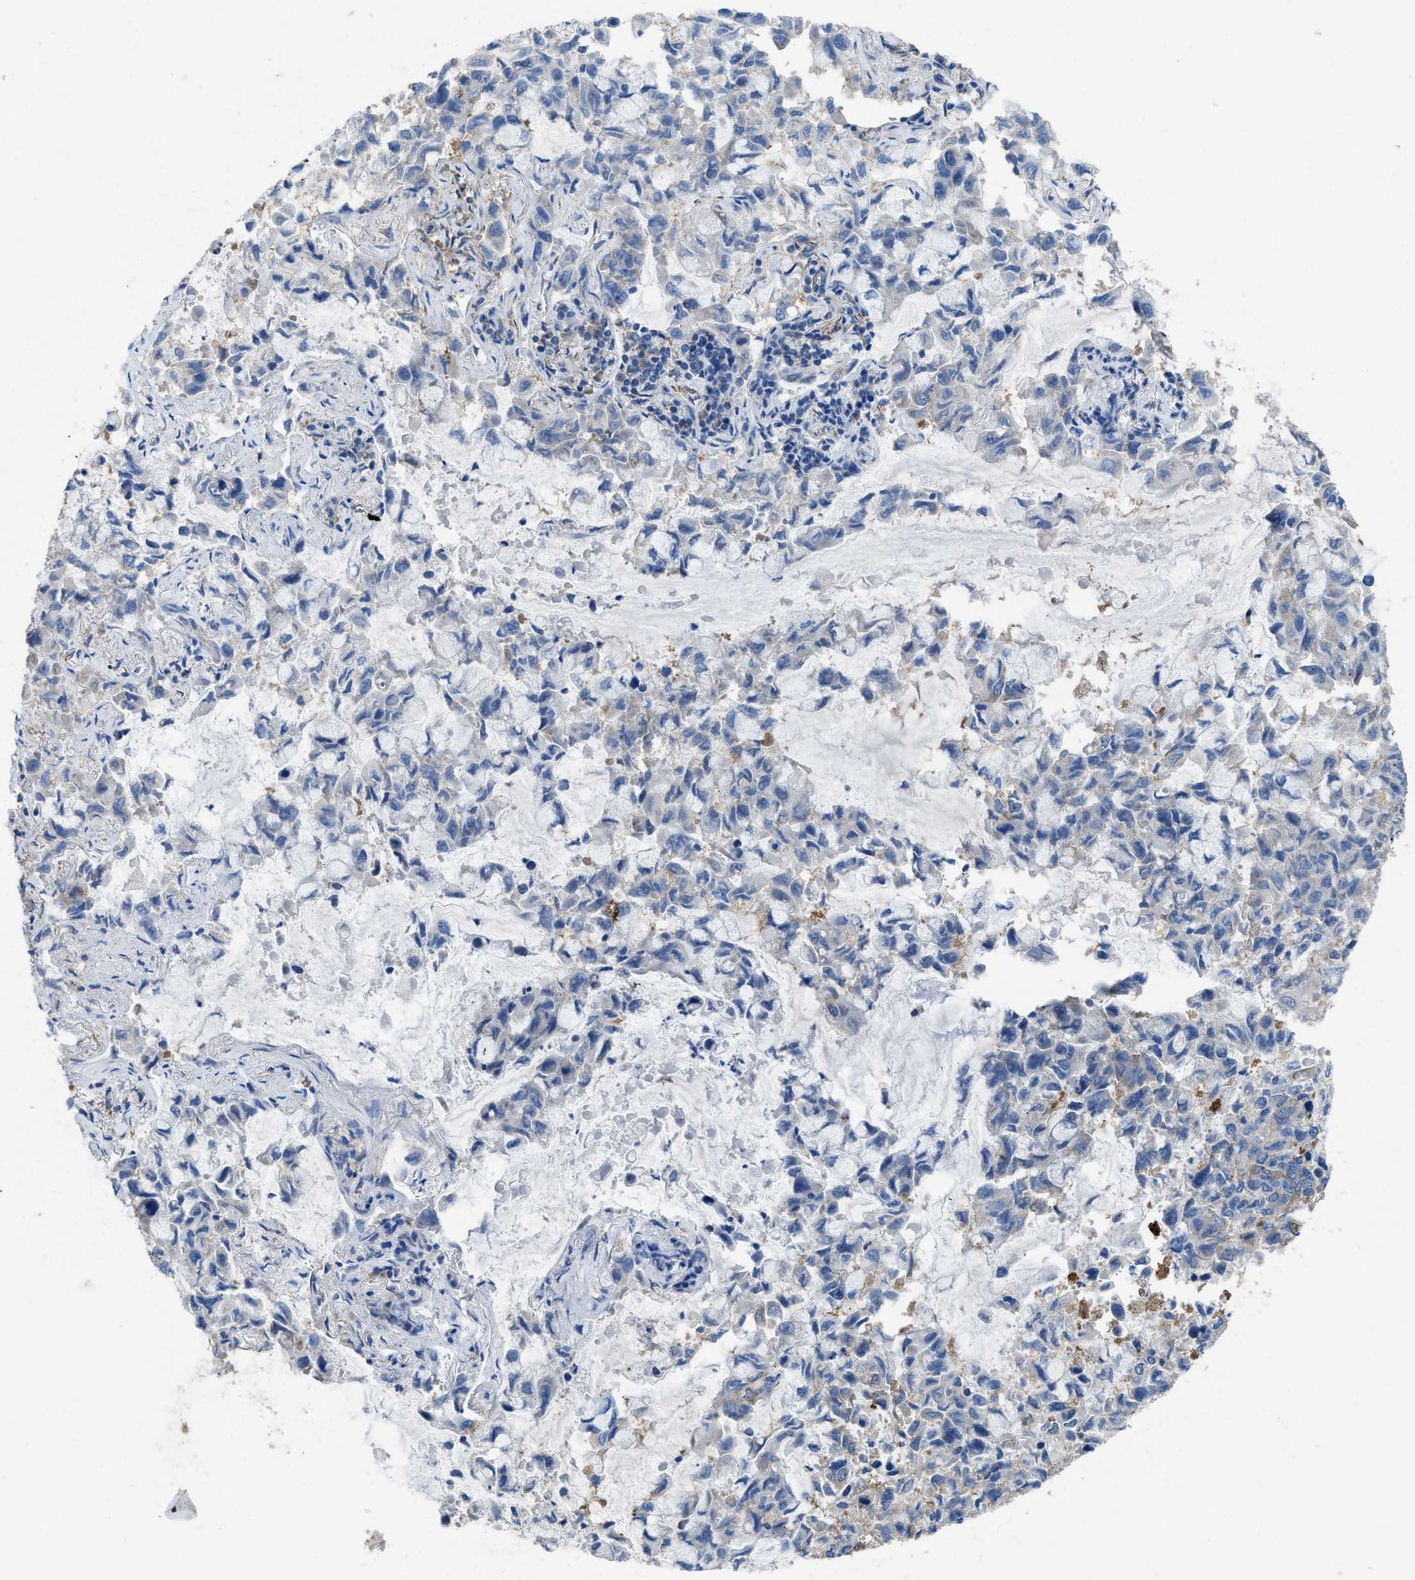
{"staining": {"intensity": "negative", "quantity": "none", "location": "none"}, "tissue": "lung cancer", "cell_type": "Tumor cells", "image_type": "cancer", "snomed": [{"axis": "morphology", "description": "Adenocarcinoma, NOS"}, {"axis": "topography", "description": "Lung"}], "caption": "This histopathology image is of adenocarcinoma (lung) stained with immunohistochemistry to label a protein in brown with the nuclei are counter-stained blue. There is no staining in tumor cells.", "gene": "DOLPP1", "patient": {"sex": "male", "age": 64}}